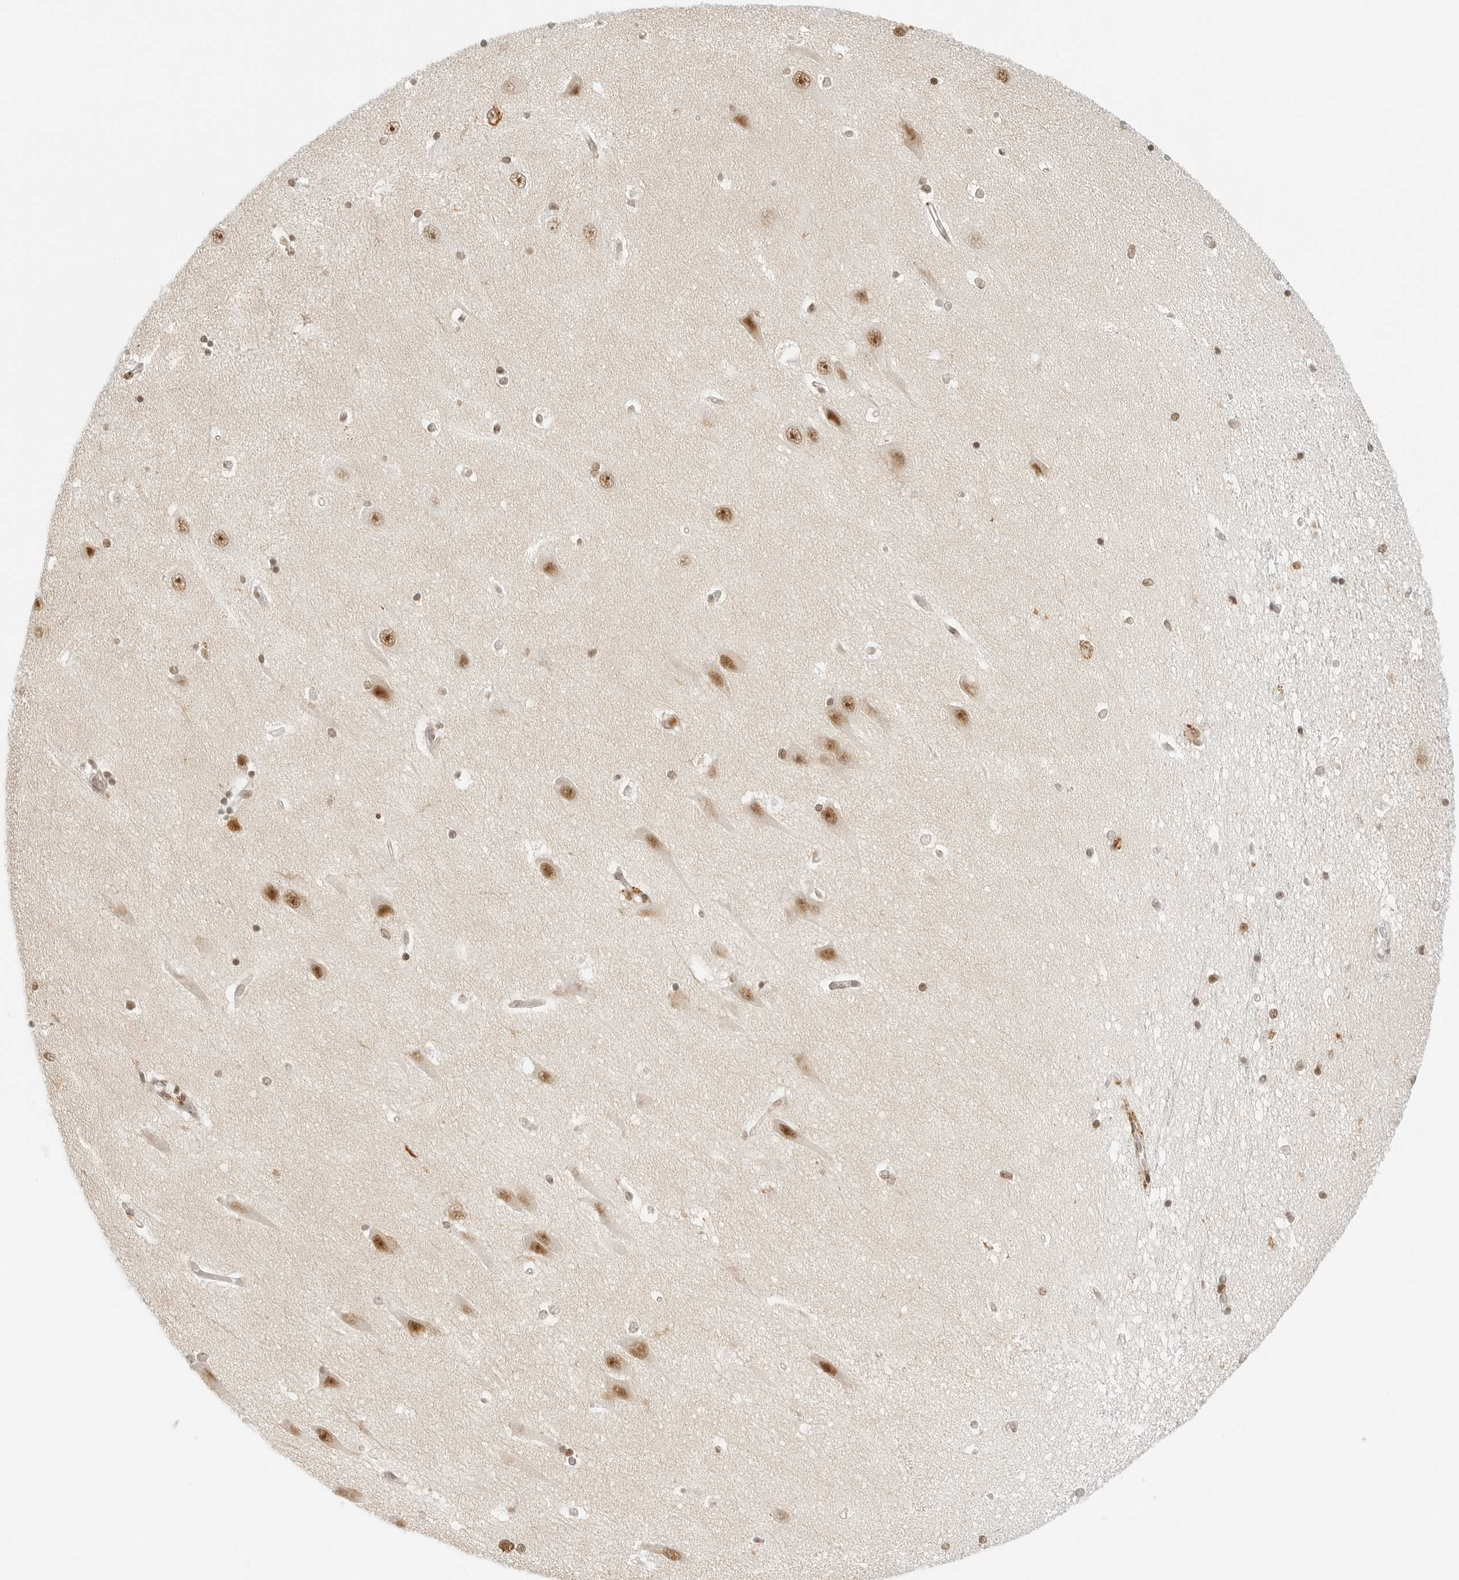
{"staining": {"intensity": "weak", "quantity": "25%-75%", "location": "nuclear"}, "tissue": "hippocampus", "cell_type": "Glial cells", "image_type": "normal", "snomed": [{"axis": "morphology", "description": "Normal tissue, NOS"}, {"axis": "topography", "description": "Hippocampus"}], "caption": "The immunohistochemical stain shows weak nuclear positivity in glial cells of normal hippocampus. (Brightfield microscopy of DAB IHC at high magnification).", "gene": "RCC1", "patient": {"sex": "male", "age": 45}}